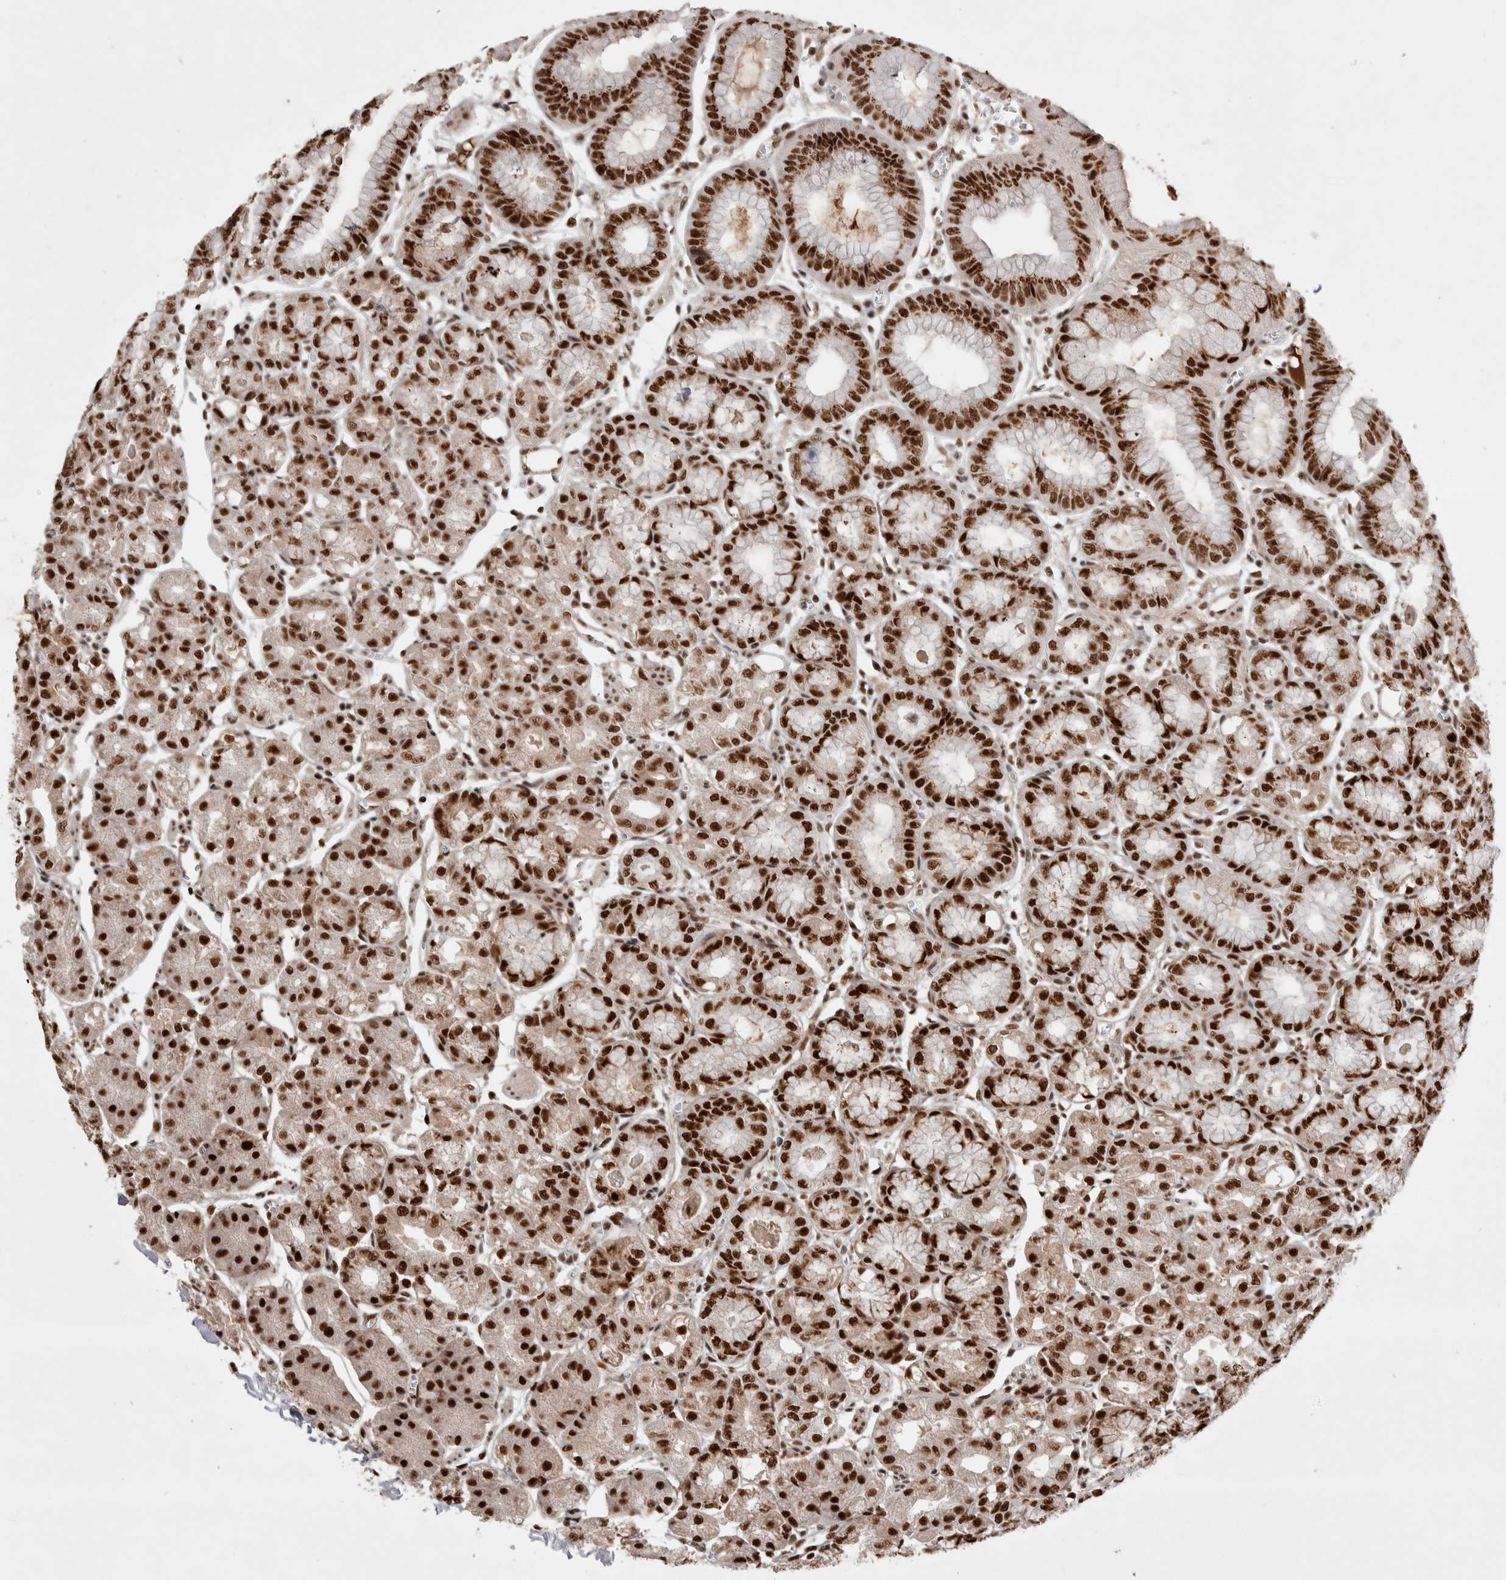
{"staining": {"intensity": "strong", "quantity": ">75%", "location": "nuclear"}, "tissue": "stomach", "cell_type": "Glandular cells", "image_type": "normal", "snomed": [{"axis": "morphology", "description": "Normal tissue, NOS"}, {"axis": "topography", "description": "Stomach, lower"}], "caption": "This image demonstrates benign stomach stained with immunohistochemistry to label a protein in brown. The nuclear of glandular cells show strong positivity for the protein. Nuclei are counter-stained blue.", "gene": "EYA2", "patient": {"sex": "male", "age": 71}}